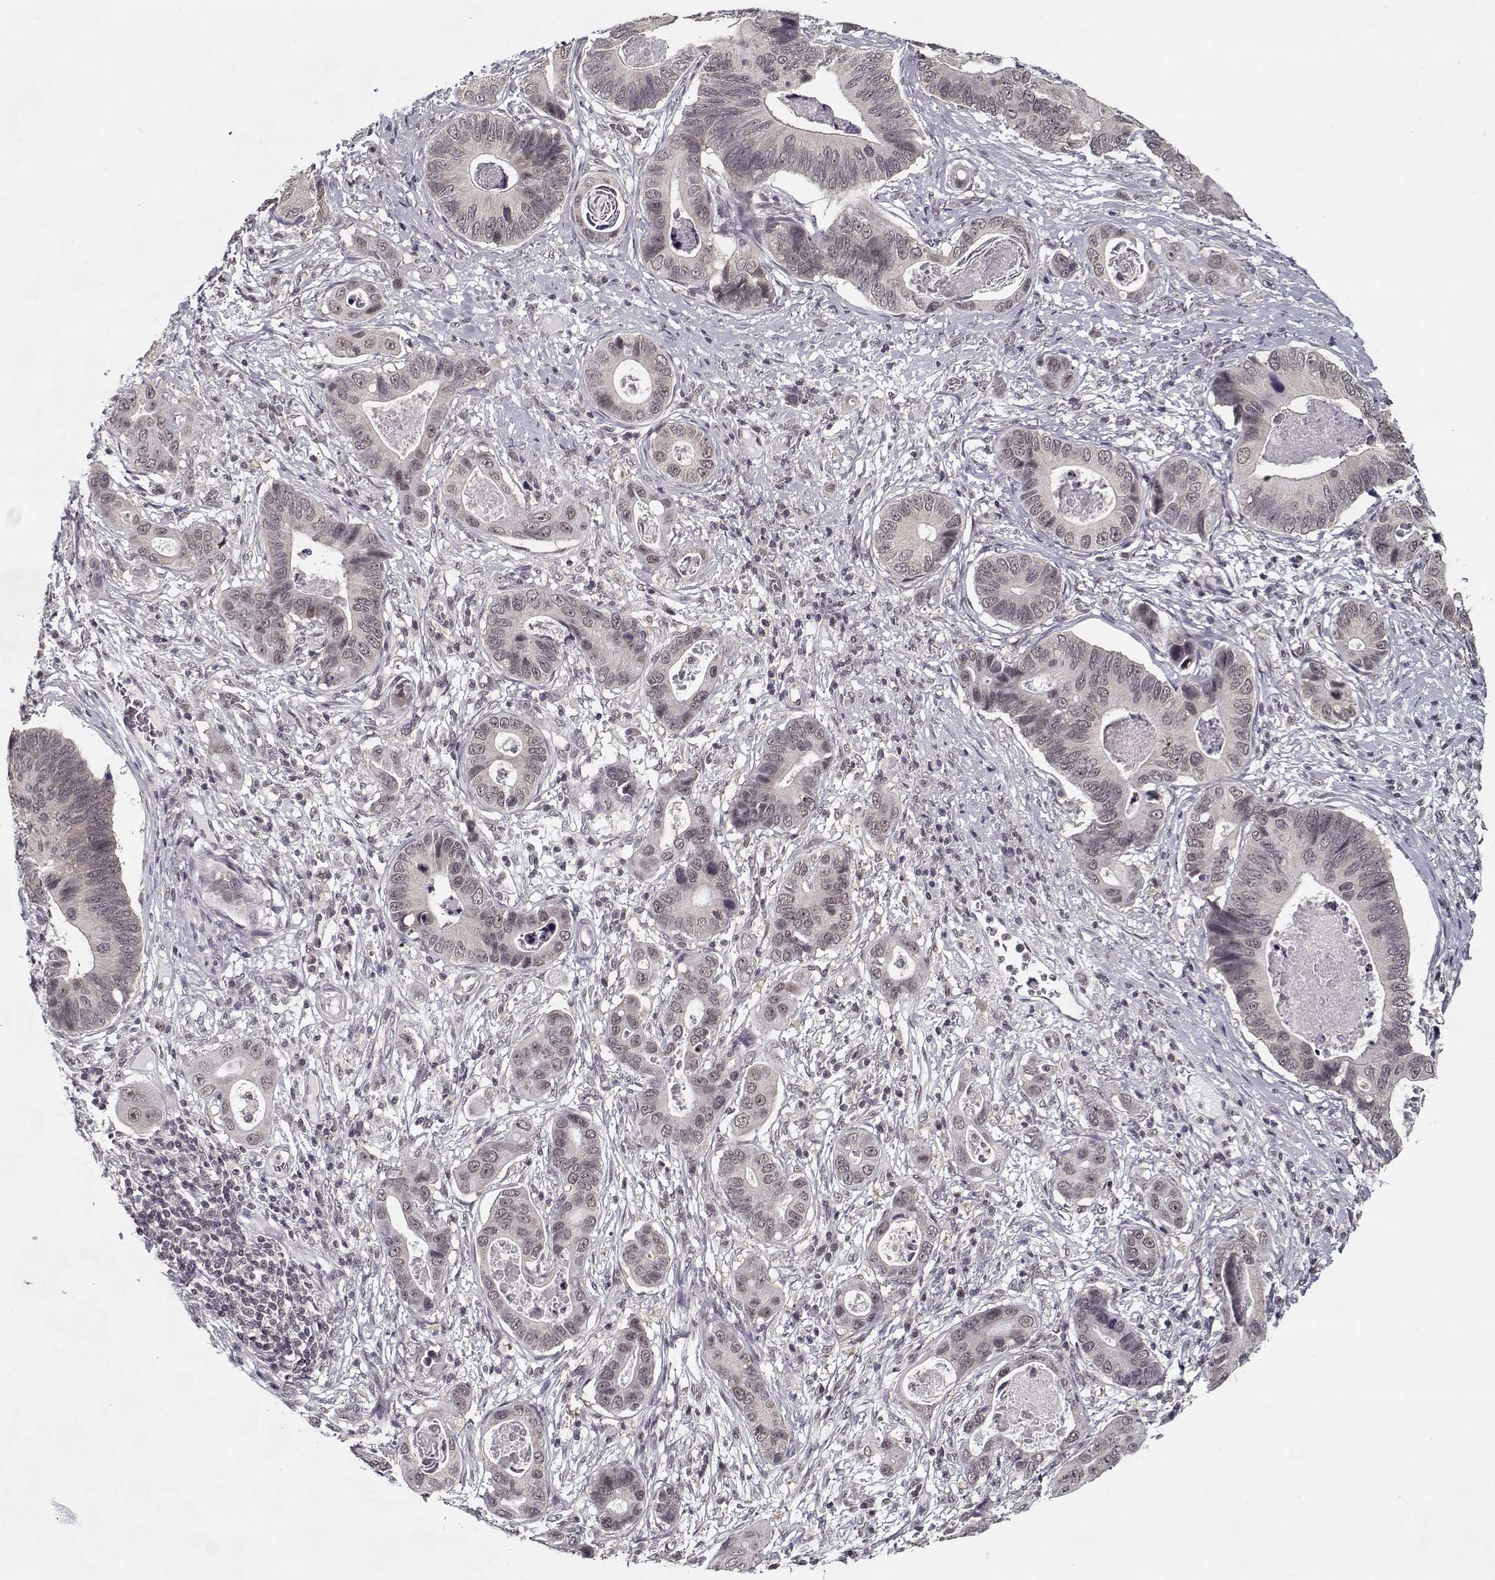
{"staining": {"intensity": "negative", "quantity": "none", "location": "none"}, "tissue": "stomach cancer", "cell_type": "Tumor cells", "image_type": "cancer", "snomed": [{"axis": "morphology", "description": "Adenocarcinoma, NOS"}, {"axis": "topography", "description": "Stomach"}], "caption": "Immunohistochemistry of adenocarcinoma (stomach) shows no expression in tumor cells.", "gene": "TESPA1", "patient": {"sex": "male", "age": 84}}